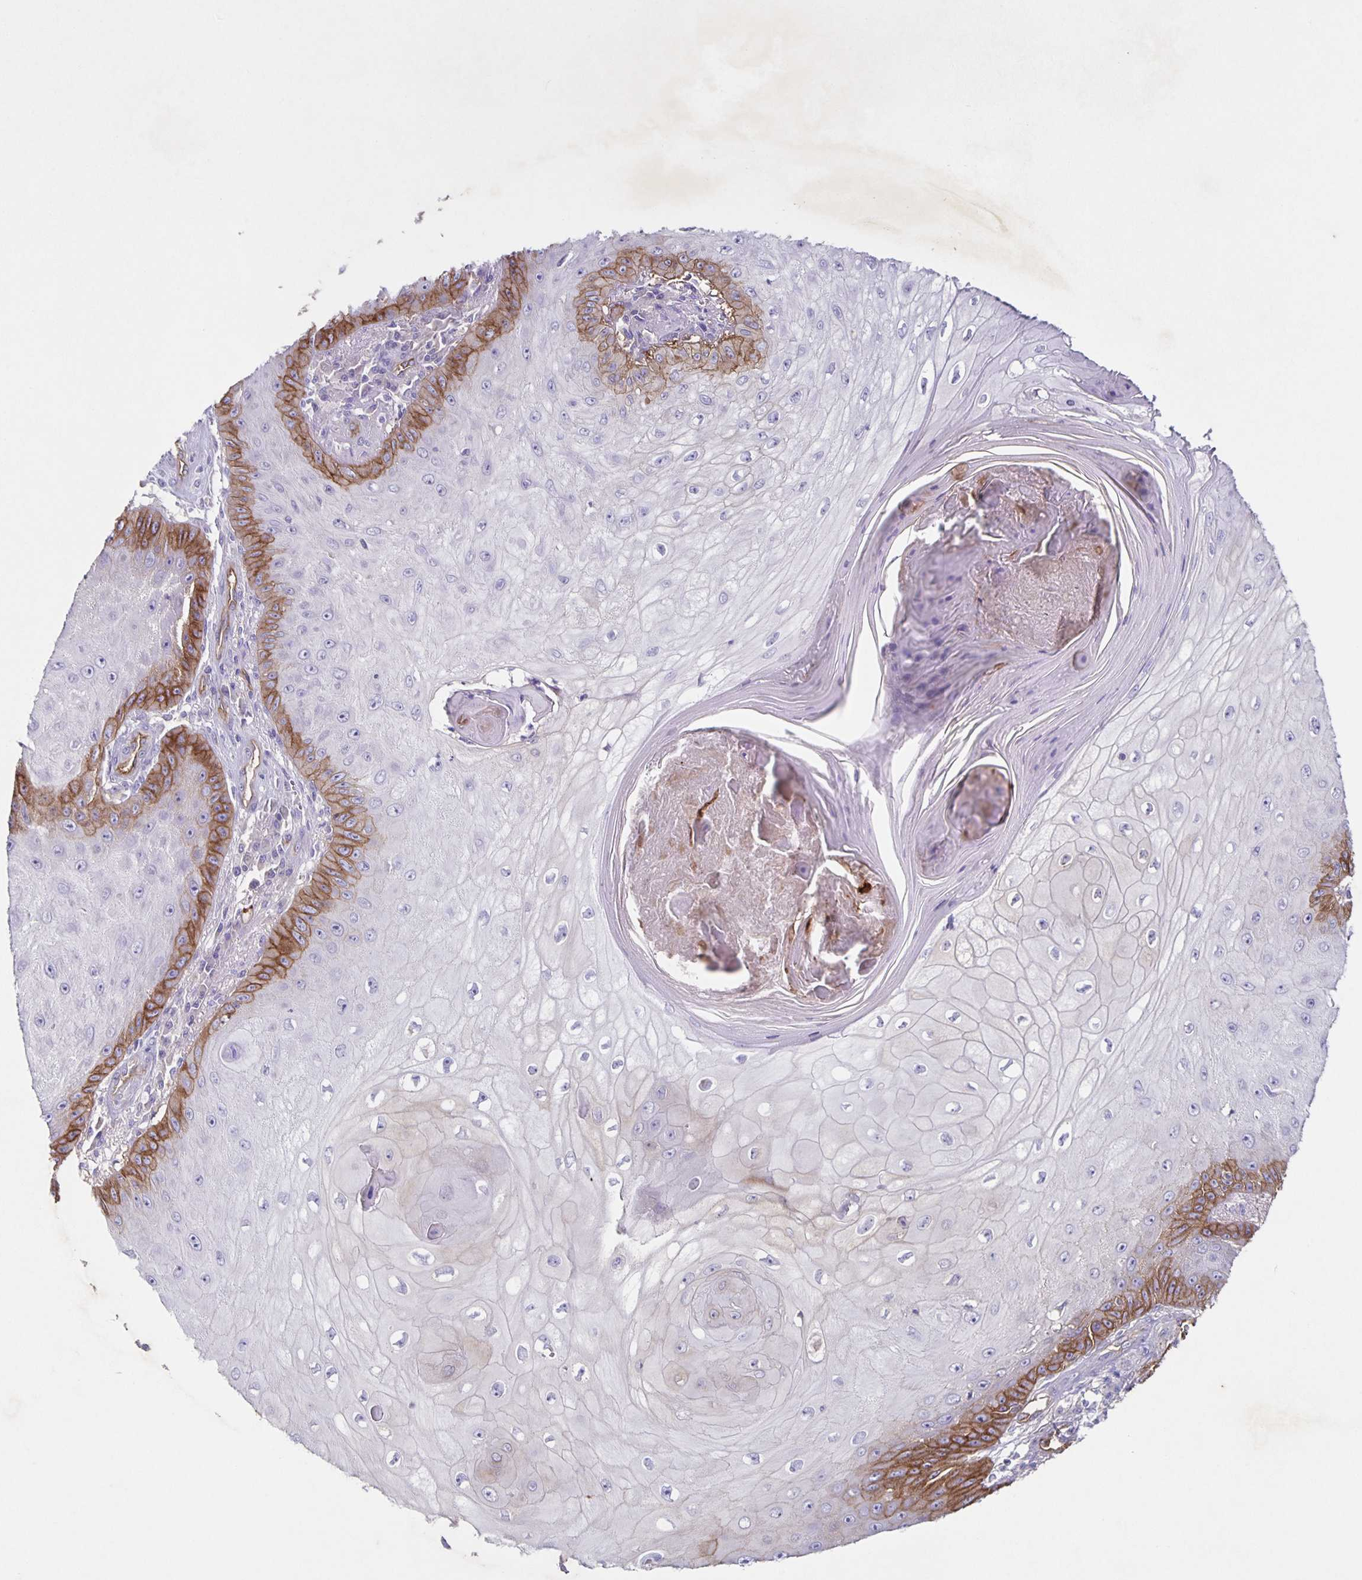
{"staining": {"intensity": "moderate", "quantity": "<25%", "location": "cytoplasmic/membranous"}, "tissue": "skin cancer", "cell_type": "Tumor cells", "image_type": "cancer", "snomed": [{"axis": "morphology", "description": "Squamous cell carcinoma, NOS"}, {"axis": "topography", "description": "Skin"}], "caption": "Protein expression analysis of human skin cancer reveals moderate cytoplasmic/membranous staining in about <25% of tumor cells.", "gene": "ITGA2", "patient": {"sex": "male", "age": 70}}